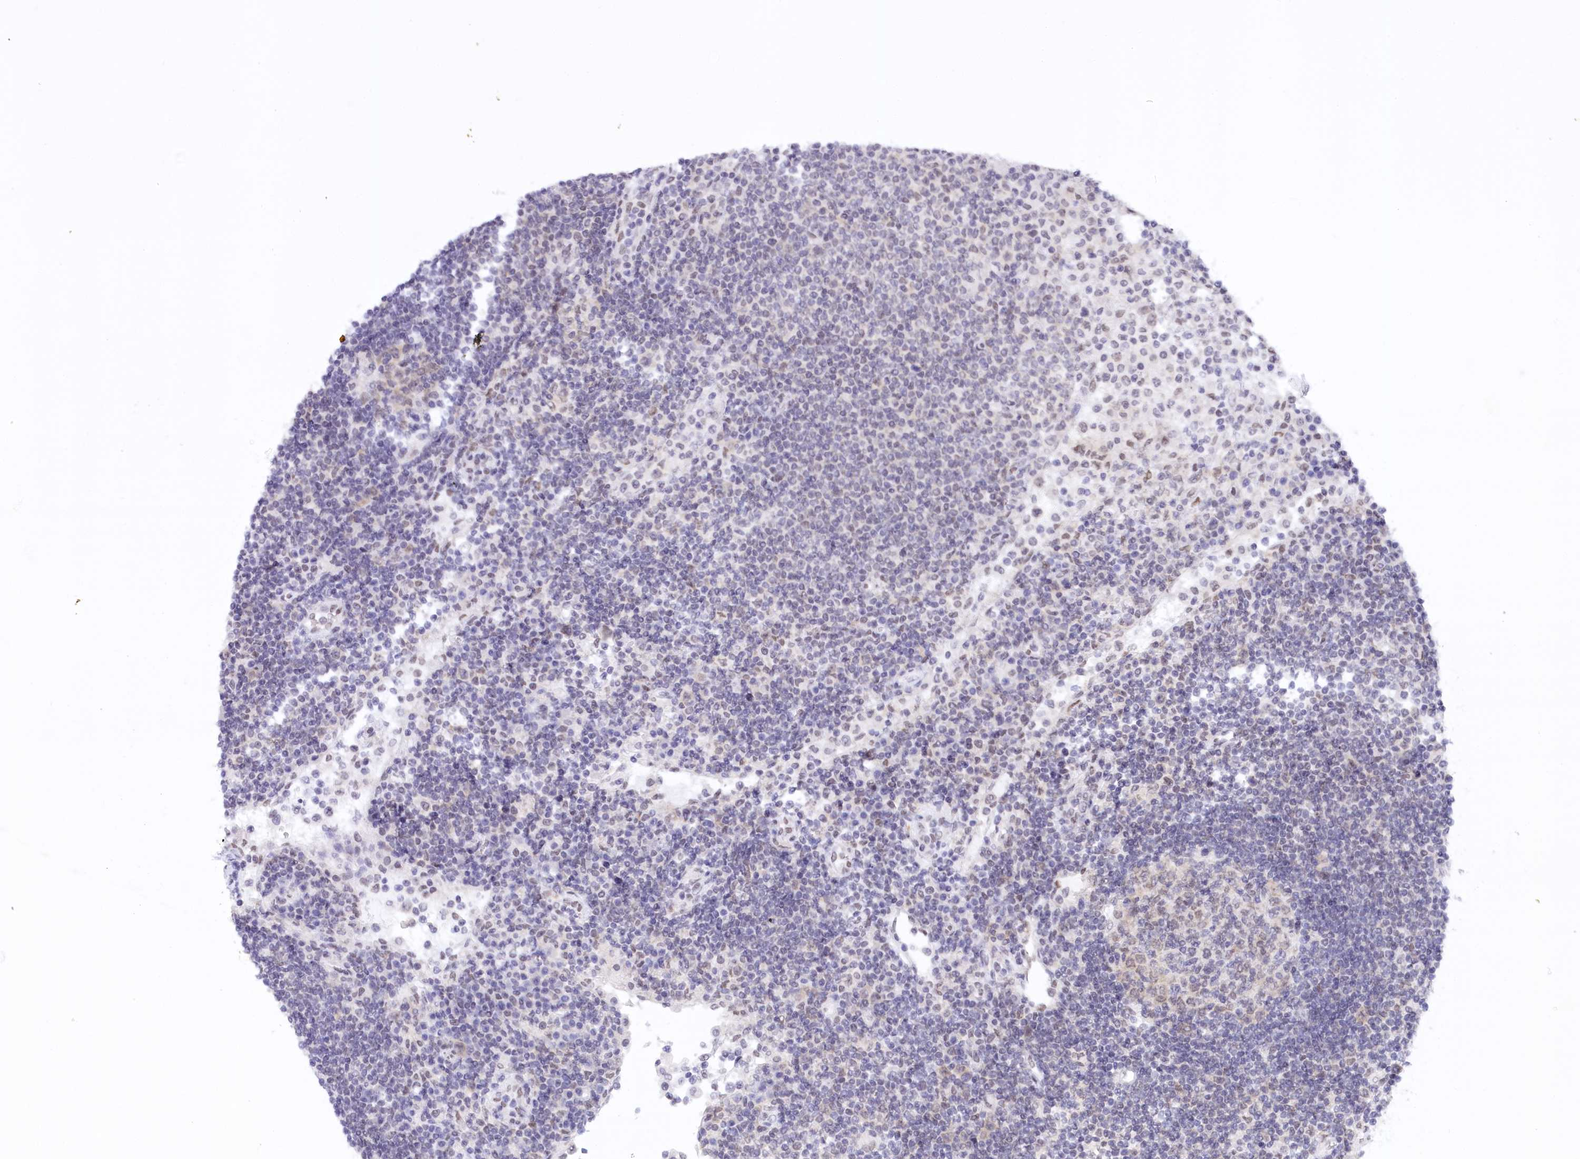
{"staining": {"intensity": "weak", "quantity": "<25%", "location": "nuclear"}, "tissue": "lymph node", "cell_type": "Germinal center cells", "image_type": "normal", "snomed": [{"axis": "morphology", "description": "Normal tissue, NOS"}, {"axis": "topography", "description": "Lymph node"}], "caption": "This is an immunohistochemistry (IHC) photomicrograph of benign lymph node. There is no positivity in germinal center cells.", "gene": "HNRNPA0", "patient": {"sex": "female", "age": 53}}